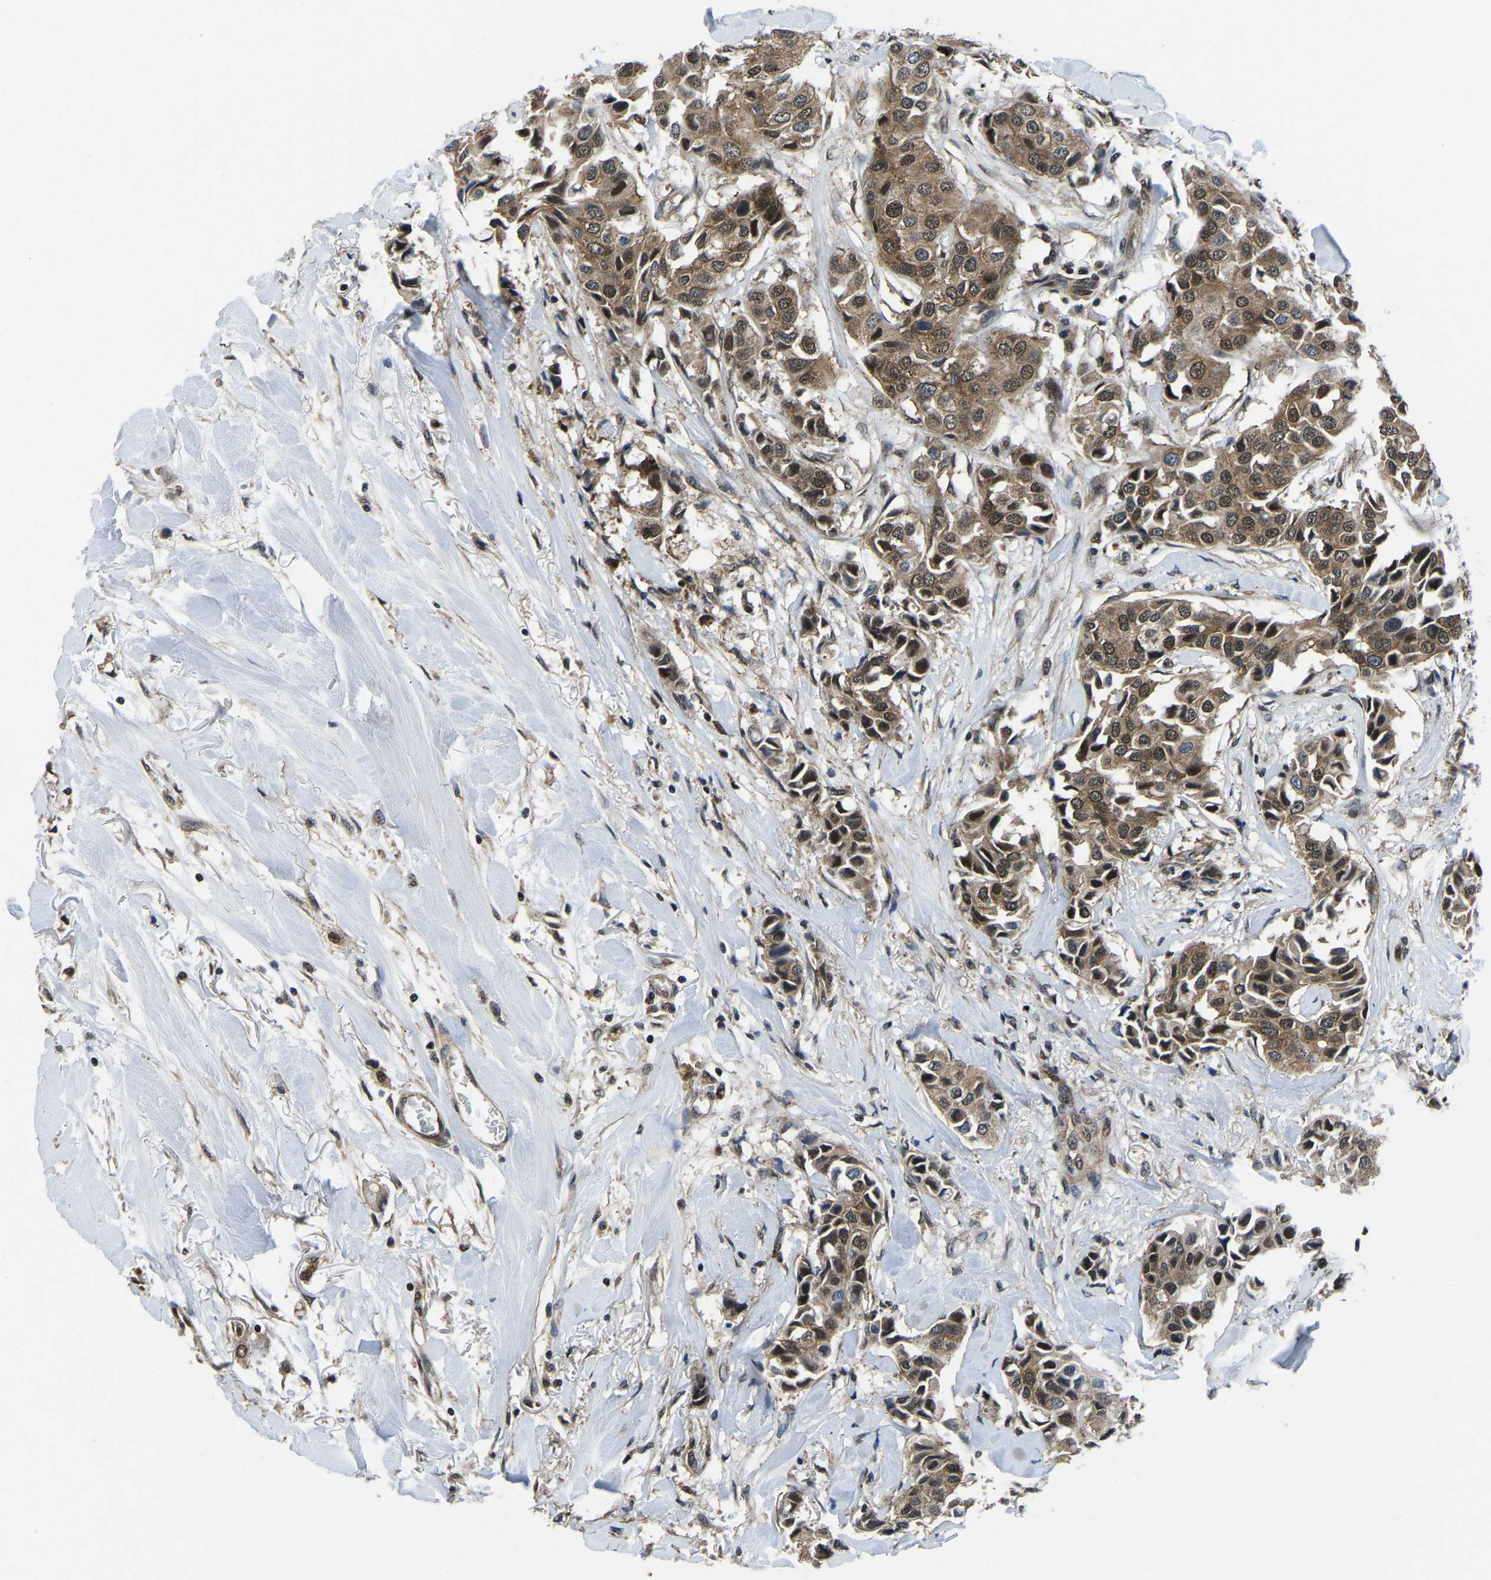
{"staining": {"intensity": "moderate", "quantity": ">75%", "location": "cytoplasmic/membranous,nuclear"}, "tissue": "breast cancer", "cell_type": "Tumor cells", "image_type": "cancer", "snomed": [{"axis": "morphology", "description": "Duct carcinoma"}, {"axis": "topography", "description": "Breast"}], "caption": "Approximately >75% of tumor cells in human breast cancer (infiltrating ductal carcinoma) reveal moderate cytoplasmic/membranous and nuclear protein expression as visualized by brown immunohistochemical staining.", "gene": "DFFA", "patient": {"sex": "female", "age": 80}}